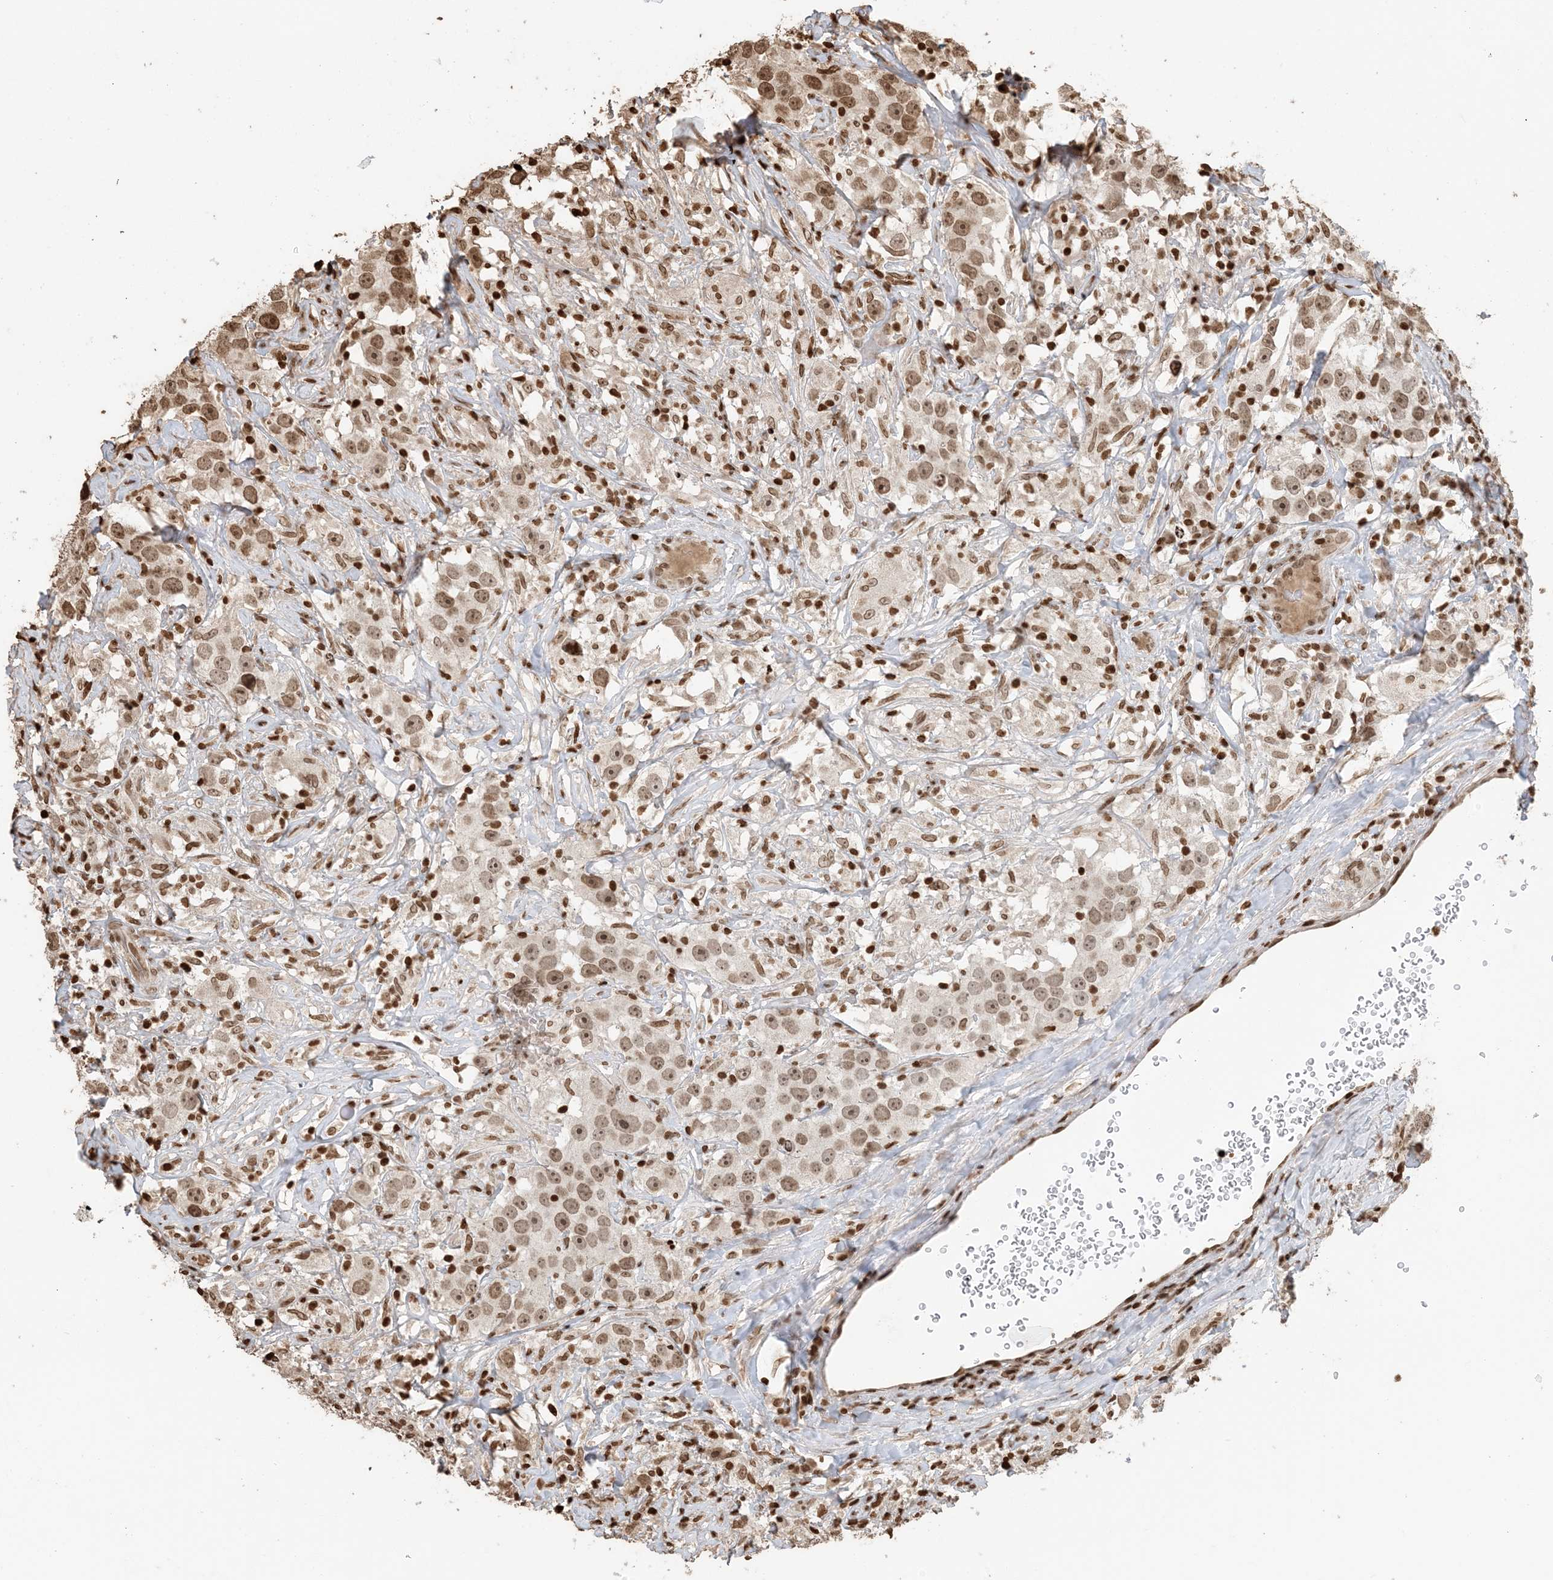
{"staining": {"intensity": "moderate", "quantity": ">75%", "location": "nuclear"}, "tissue": "testis cancer", "cell_type": "Tumor cells", "image_type": "cancer", "snomed": [{"axis": "morphology", "description": "Seminoma, NOS"}, {"axis": "topography", "description": "Testis"}], "caption": "DAB (3,3'-diaminobenzidine) immunohistochemical staining of testis seminoma shows moderate nuclear protein expression in about >75% of tumor cells.", "gene": "H3-3B", "patient": {"sex": "male", "age": 49}}